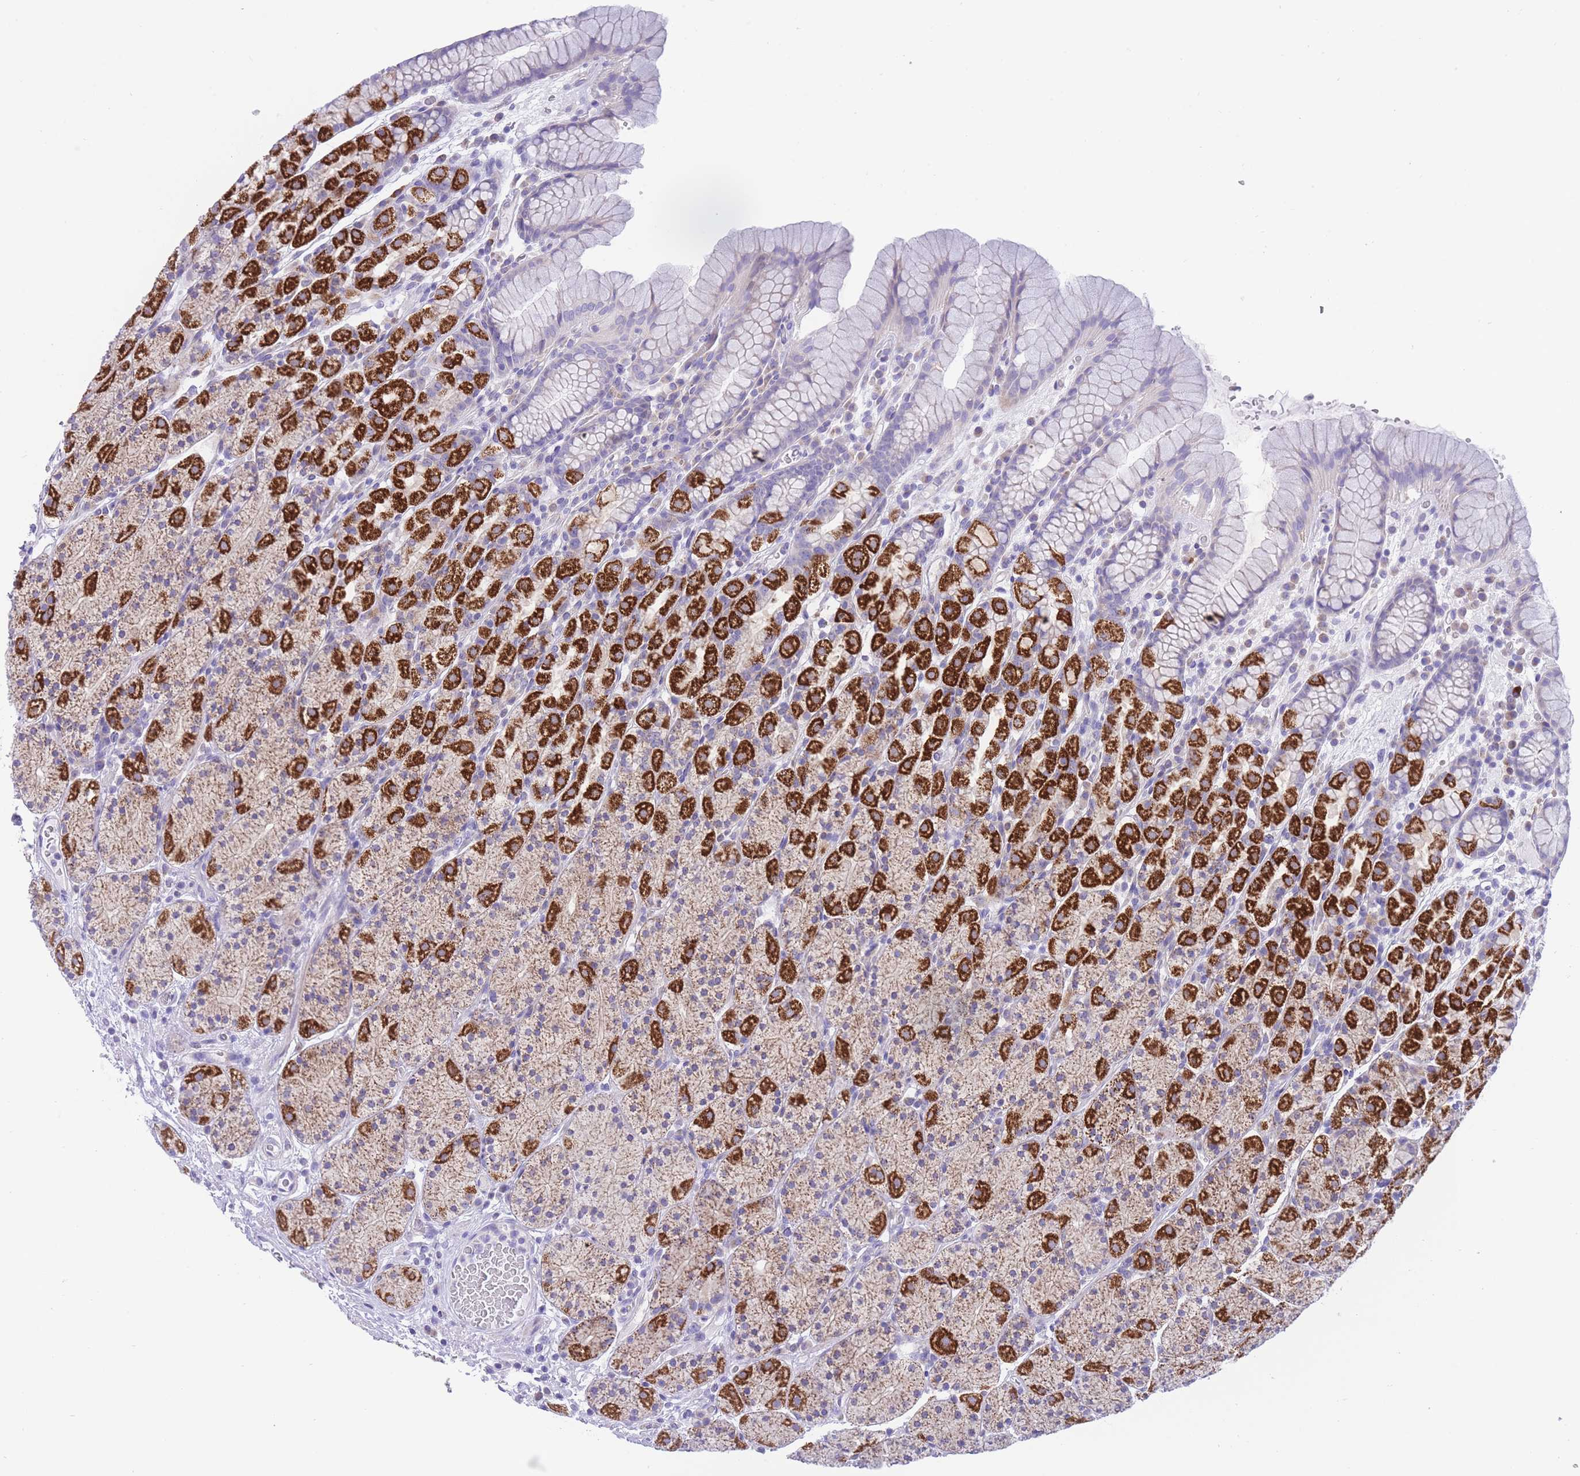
{"staining": {"intensity": "strong", "quantity": "25%-75%", "location": "cytoplasmic/membranous"}, "tissue": "stomach", "cell_type": "Glandular cells", "image_type": "normal", "snomed": [{"axis": "morphology", "description": "Normal tissue, NOS"}, {"axis": "topography", "description": "Stomach, upper"}, {"axis": "topography", "description": "Stomach"}], "caption": "Immunohistochemical staining of benign human stomach demonstrates strong cytoplasmic/membranous protein expression in about 25%-75% of glandular cells. (Stains: DAB in brown, nuclei in blue, Microscopy: brightfield microscopy at high magnification).", "gene": "QTRT1", "patient": {"sex": "male", "age": 62}}